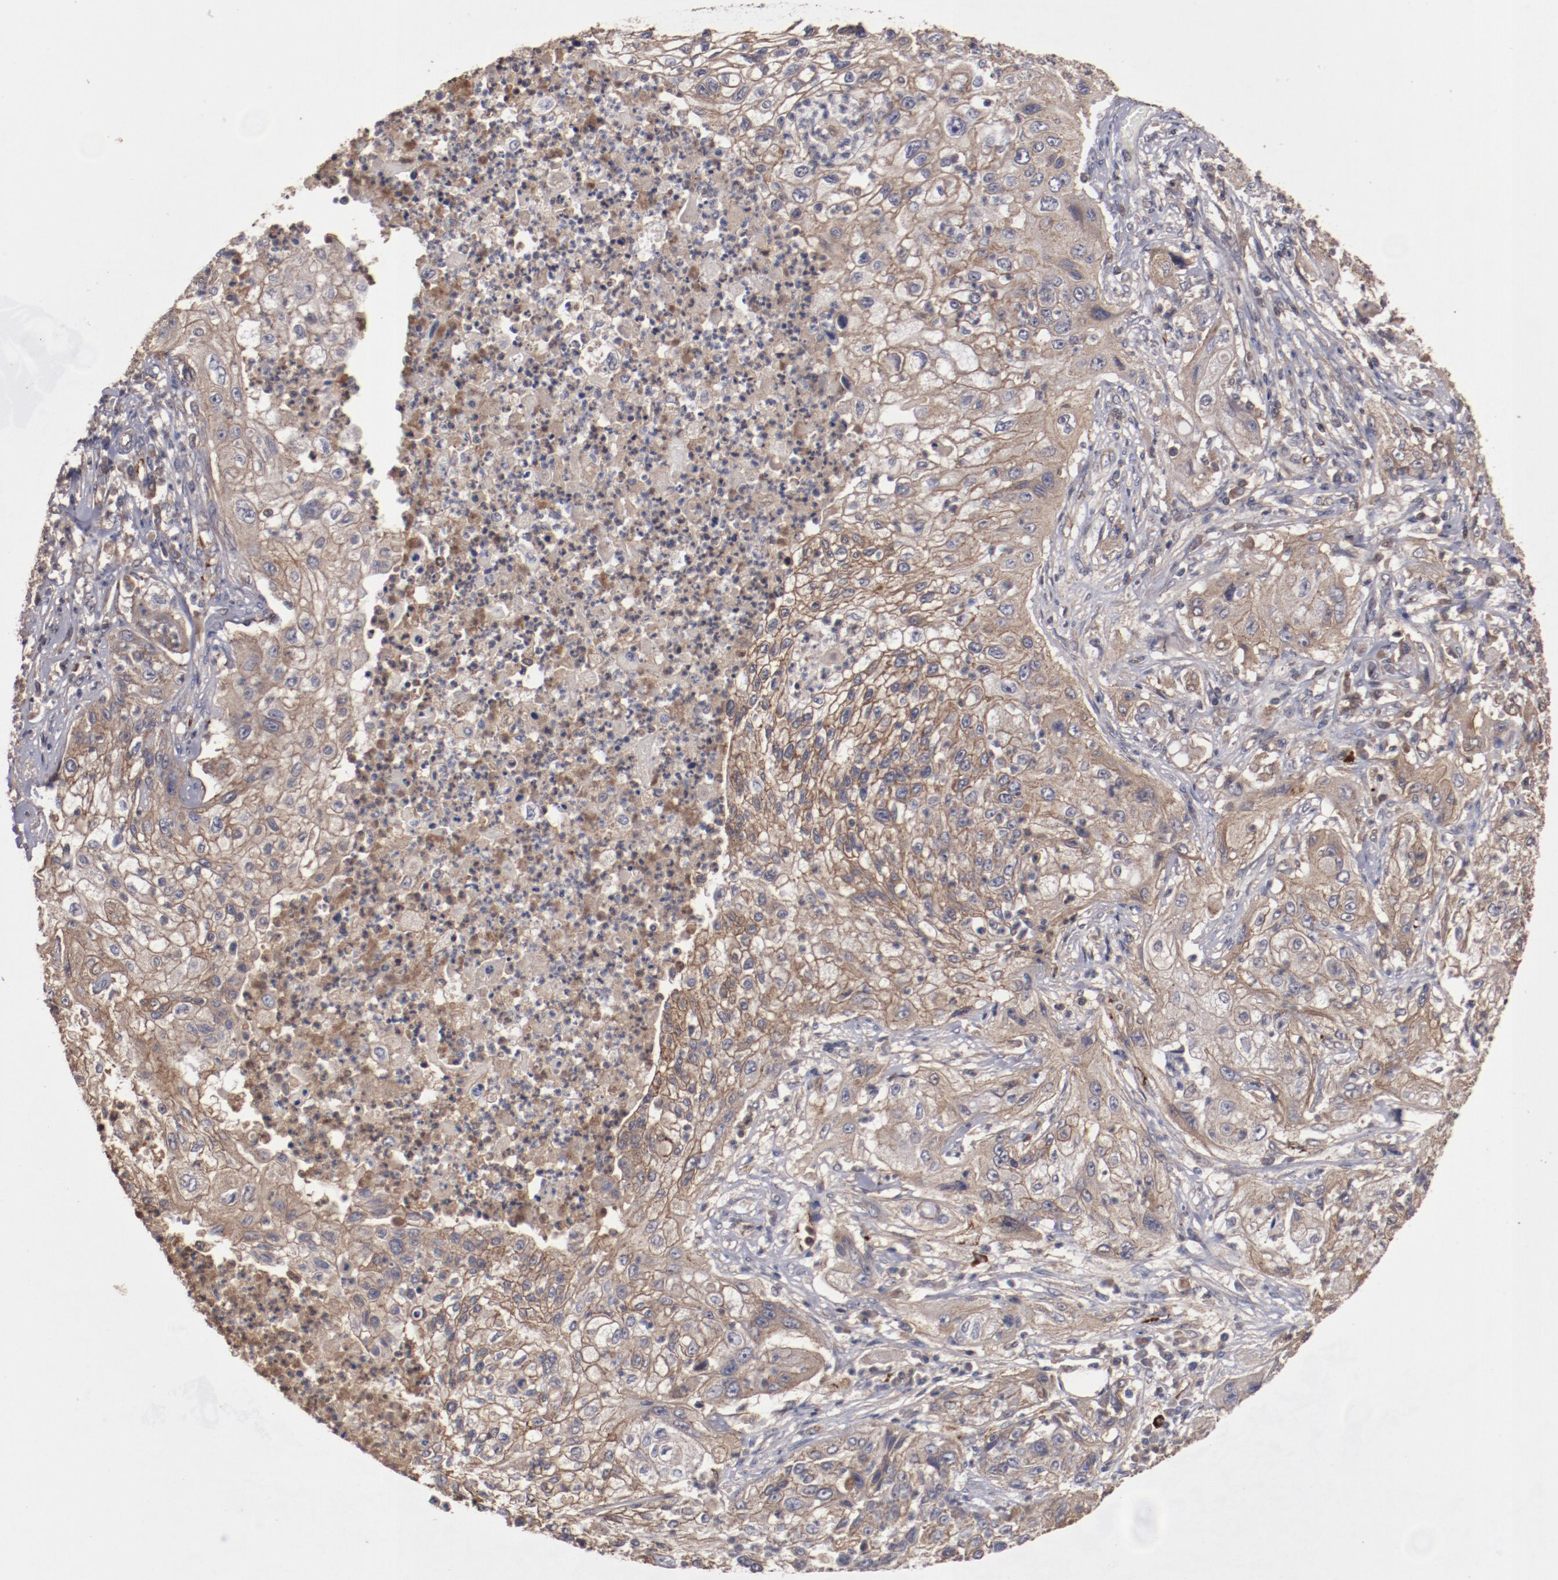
{"staining": {"intensity": "moderate", "quantity": "<25%", "location": "cytoplasmic/membranous"}, "tissue": "lung cancer", "cell_type": "Tumor cells", "image_type": "cancer", "snomed": [{"axis": "morphology", "description": "Inflammation, NOS"}, {"axis": "morphology", "description": "Squamous cell carcinoma, NOS"}, {"axis": "topography", "description": "Lymph node"}, {"axis": "topography", "description": "Soft tissue"}, {"axis": "topography", "description": "Lung"}], "caption": "A brown stain labels moderate cytoplasmic/membranous positivity of a protein in lung cancer tumor cells. The staining was performed using DAB (3,3'-diaminobenzidine), with brown indicating positive protein expression. Nuclei are stained blue with hematoxylin.", "gene": "DIPK2B", "patient": {"sex": "male", "age": 66}}